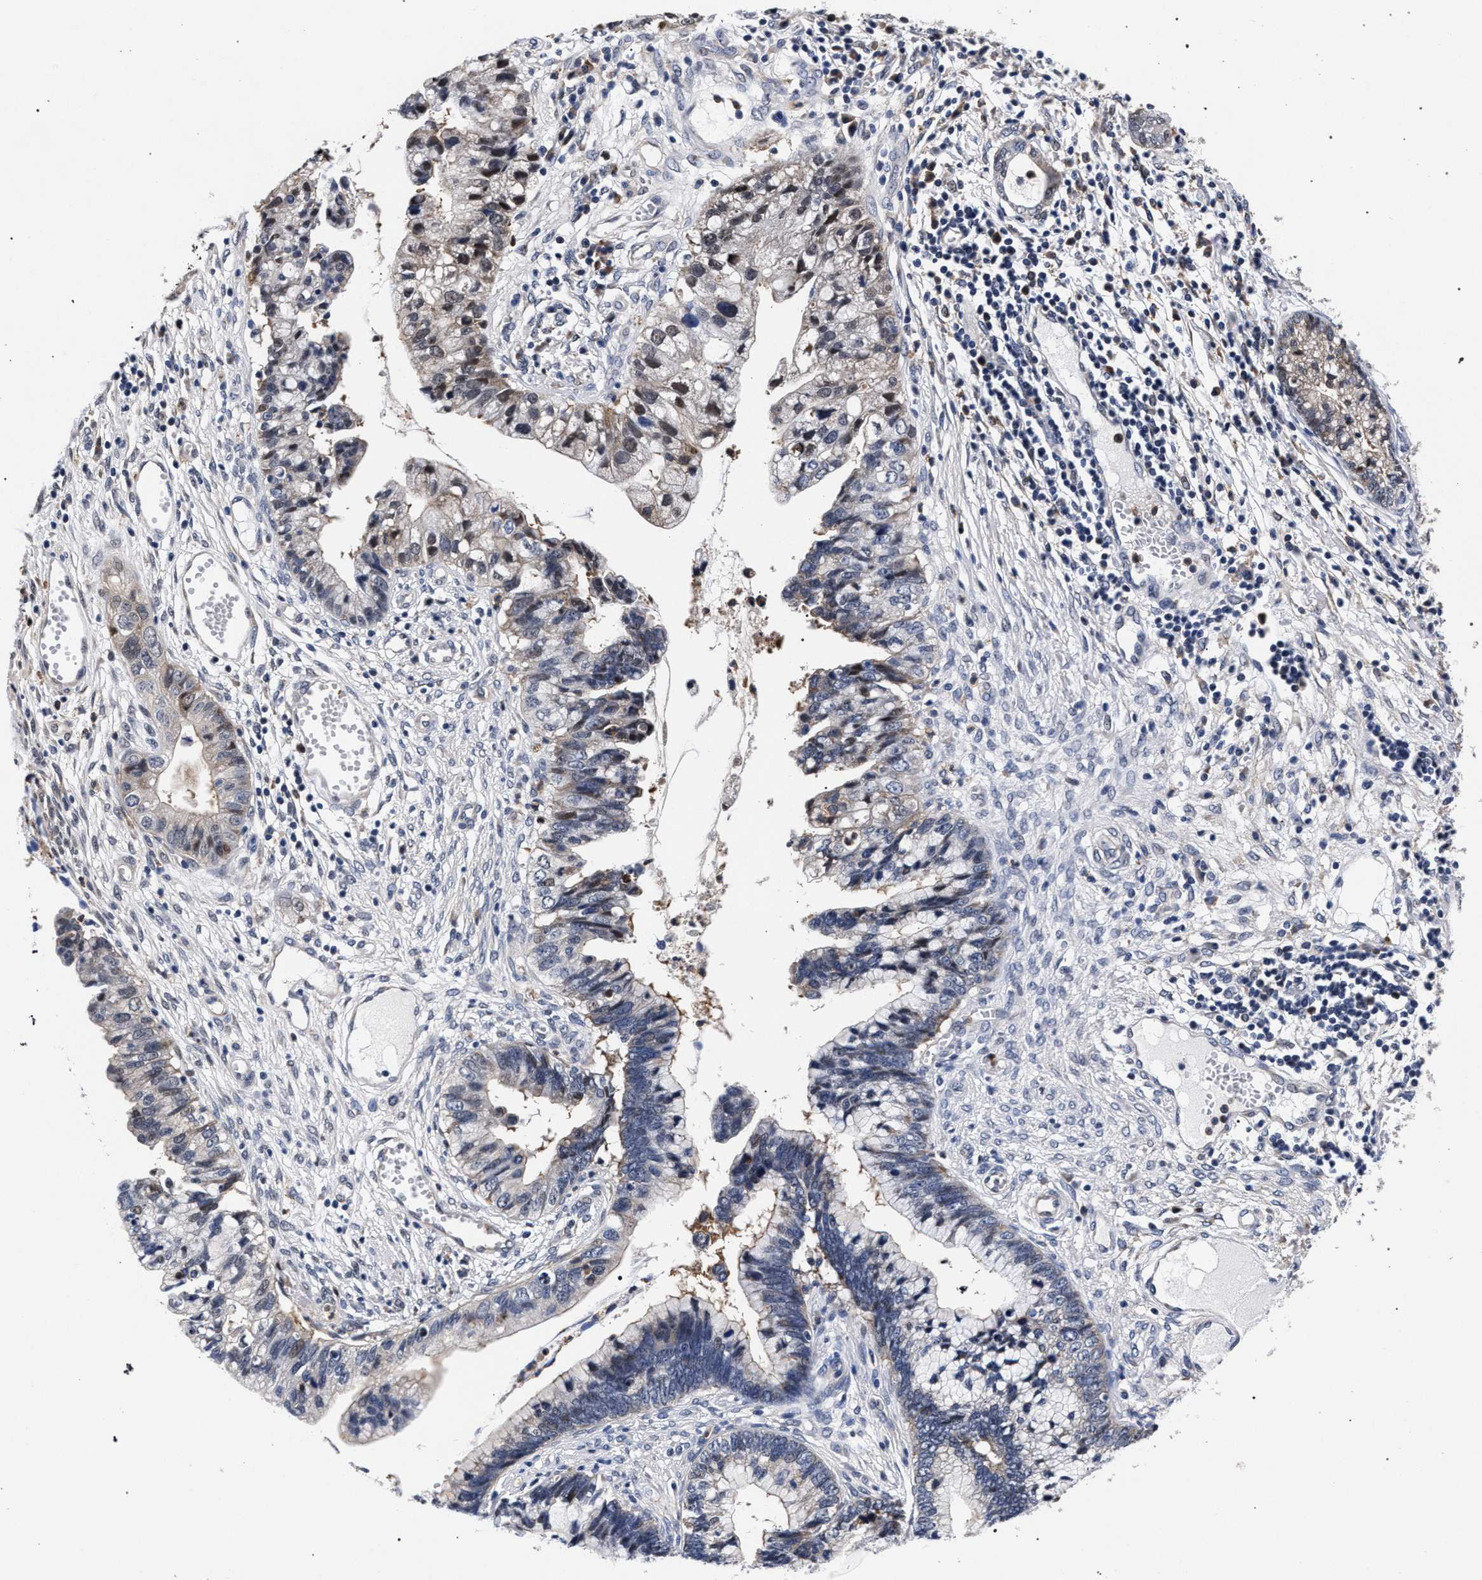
{"staining": {"intensity": "weak", "quantity": "<25%", "location": "cytoplasmic/membranous,nuclear"}, "tissue": "cervical cancer", "cell_type": "Tumor cells", "image_type": "cancer", "snomed": [{"axis": "morphology", "description": "Adenocarcinoma, NOS"}, {"axis": "topography", "description": "Cervix"}], "caption": "DAB (3,3'-diaminobenzidine) immunohistochemical staining of cervical cancer (adenocarcinoma) reveals no significant expression in tumor cells.", "gene": "ZNF462", "patient": {"sex": "female", "age": 44}}